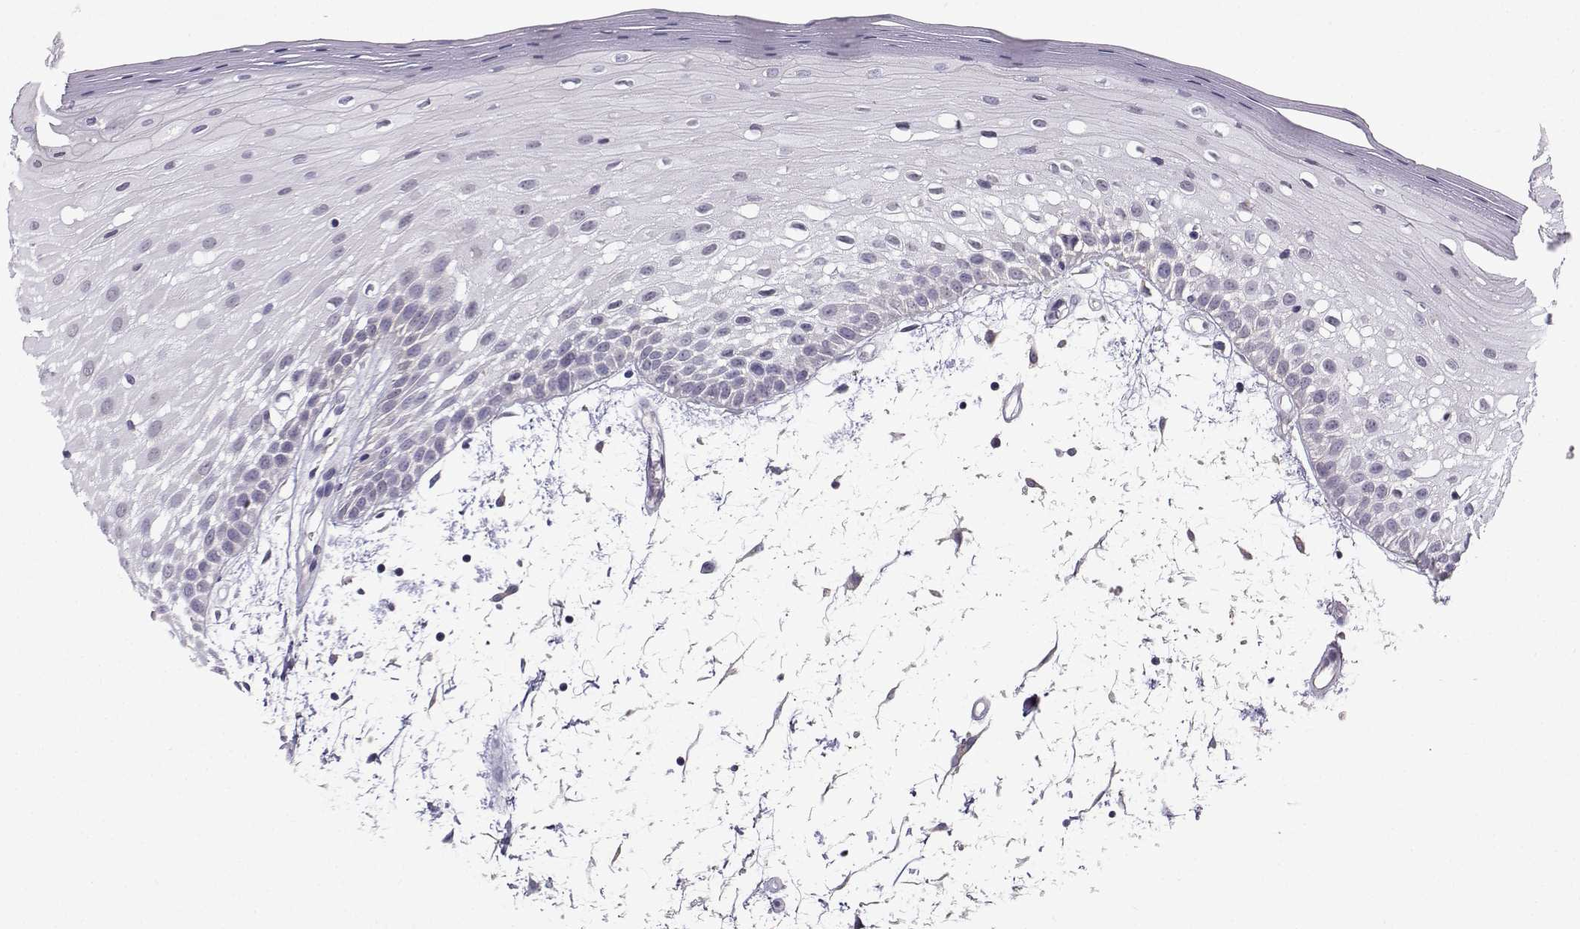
{"staining": {"intensity": "negative", "quantity": "none", "location": "none"}, "tissue": "oral mucosa", "cell_type": "Squamous epithelial cells", "image_type": "normal", "snomed": [{"axis": "morphology", "description": "Normal tissue, NOS"}, {"axis": "morphology", "description": "Squamous cell carcinoma, NOS"}, {"axis": "topography", "description": "Oral tissue"}, {"axis": "topography", "description": "Head-Neck"}], "caption": "A high-resolution histopathology image shows immunohistochemistry (IHC) staining of benign oral mucosa, which exhibits no significant expression in squamous epithelial cells. The staining was performed using DAB (3,3'-diaminobenzidine) to visualize the protein expression in brown, while the nuclei were stained in blue with hematoxylin (Magnification: 20x).", "gene": "TSPYL5", "patient": {"sex": "female", "age": 75}}